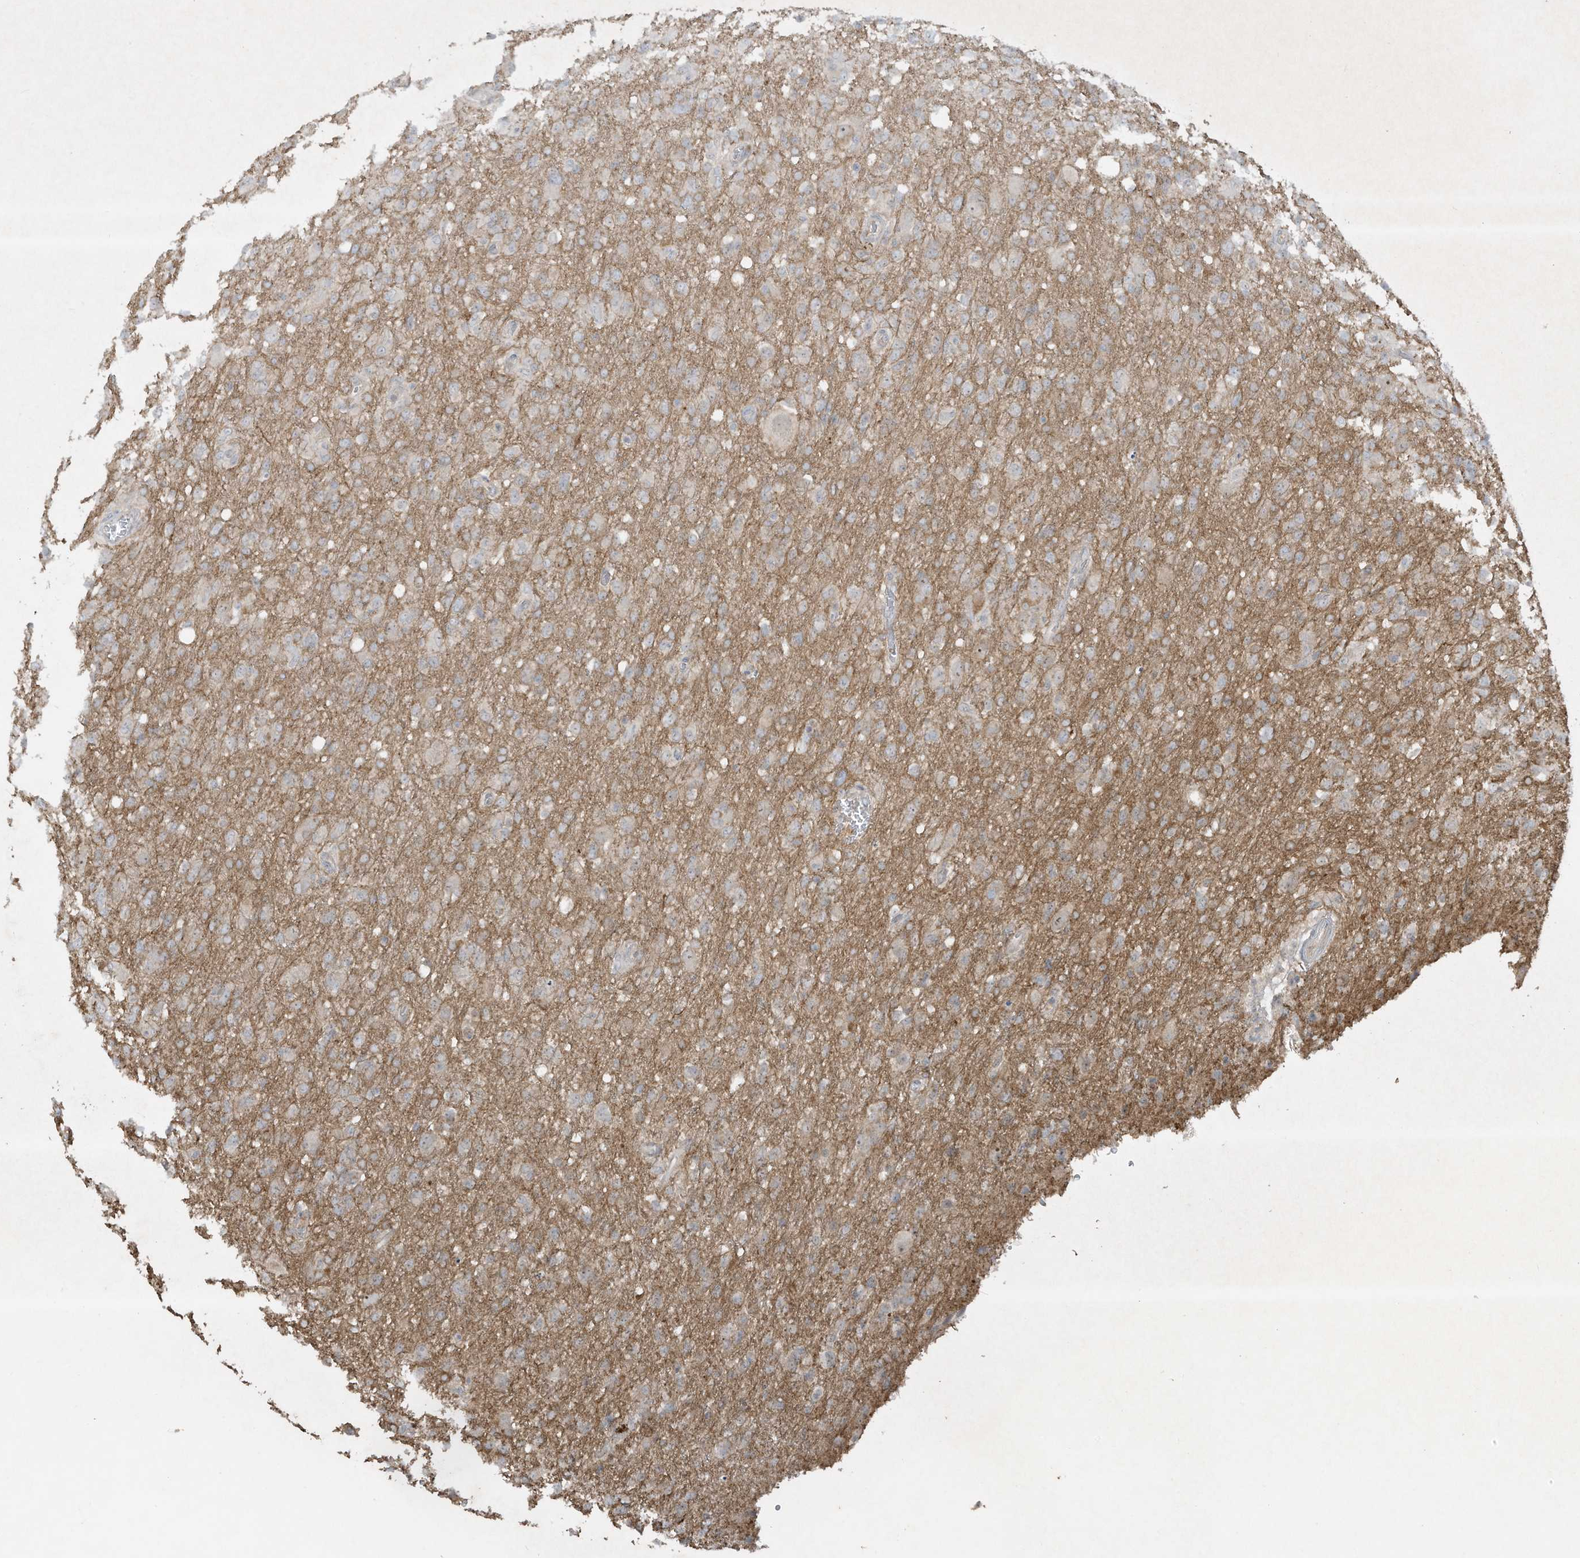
{"staining": {"intensity": "negative", "quantity": "none", "location": "none"}, "tissue": "glioma", "cell_type": "Tumor cells", "image_type": "cancer", "snomed": [{"axis": "morphology", "description": "Glioma, malignant, High grade"}, {"axis": "topography", "description": "Brain"}], "caption": "This is an immunohistochemistry photomicrograph of glioma. There is no positivity in tumor cells.", "gene": "FETUB", "patient": {"sex": "female", "age": 57}}